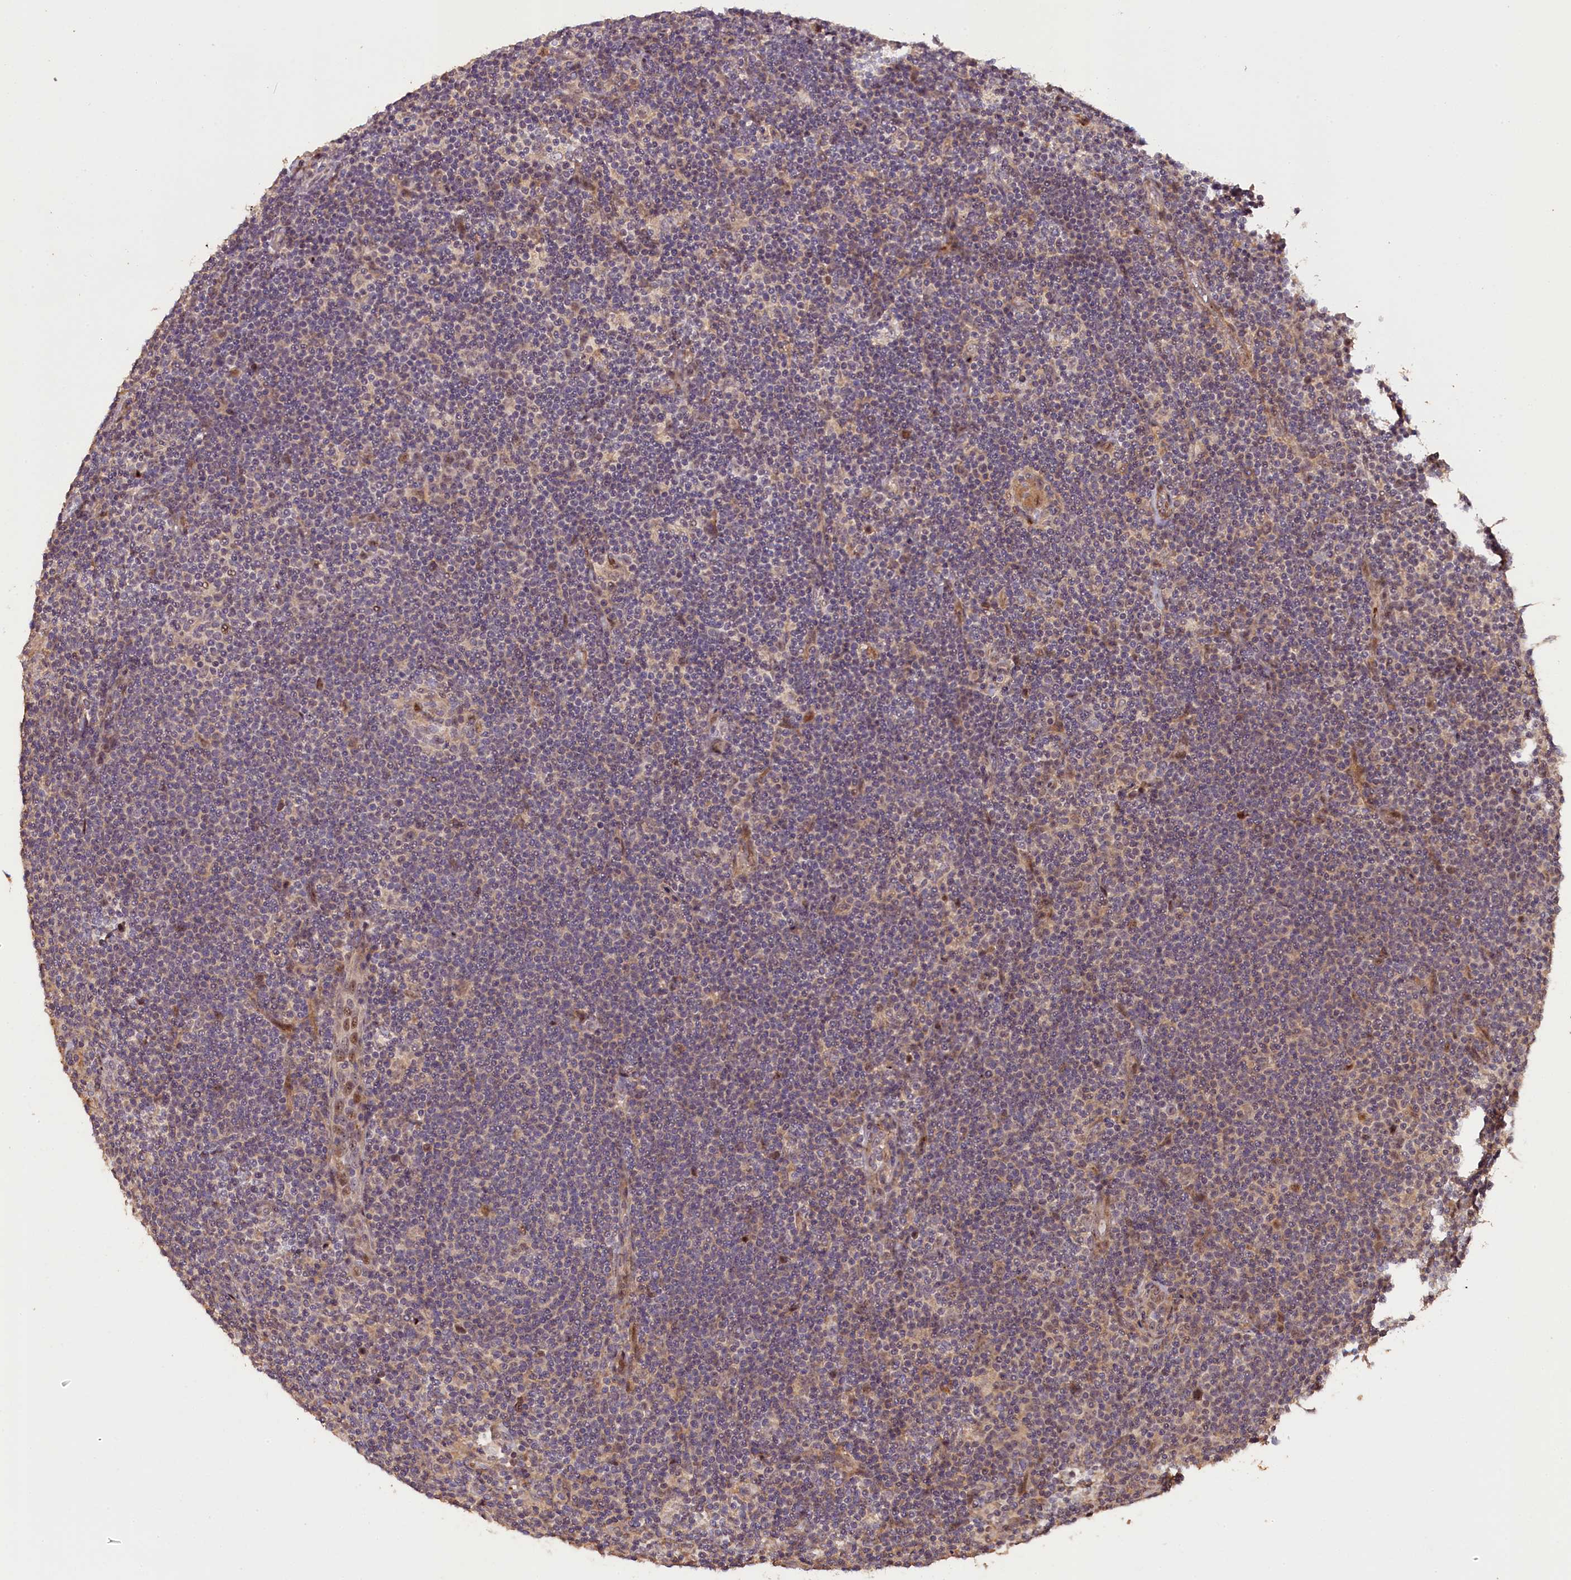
{"staining": {"intensity": "moderate", "quantity": "<25%", "location": "cytoplasmic/membranous,nuclear"}, "tissue": "lymphoma", "cell_type": "Tumor cells", "image_type": "cancer", "snomed": [{"axis": "morphology", "description": "Hodgkin's disease, NOS"}, {"axis": "topography", "description": "Lymph node"}], "caption": "Lymphoma stained for a protein shows moderate cytoplasmic/membranous and nuclear positivity in tumor cells. (Stains: DAB in brown, nuclei in blue, Microscopy: brightfield microscopy at high magnification).", "gene": "FUZ", "patient": {"sex": "female", "age": 57}}